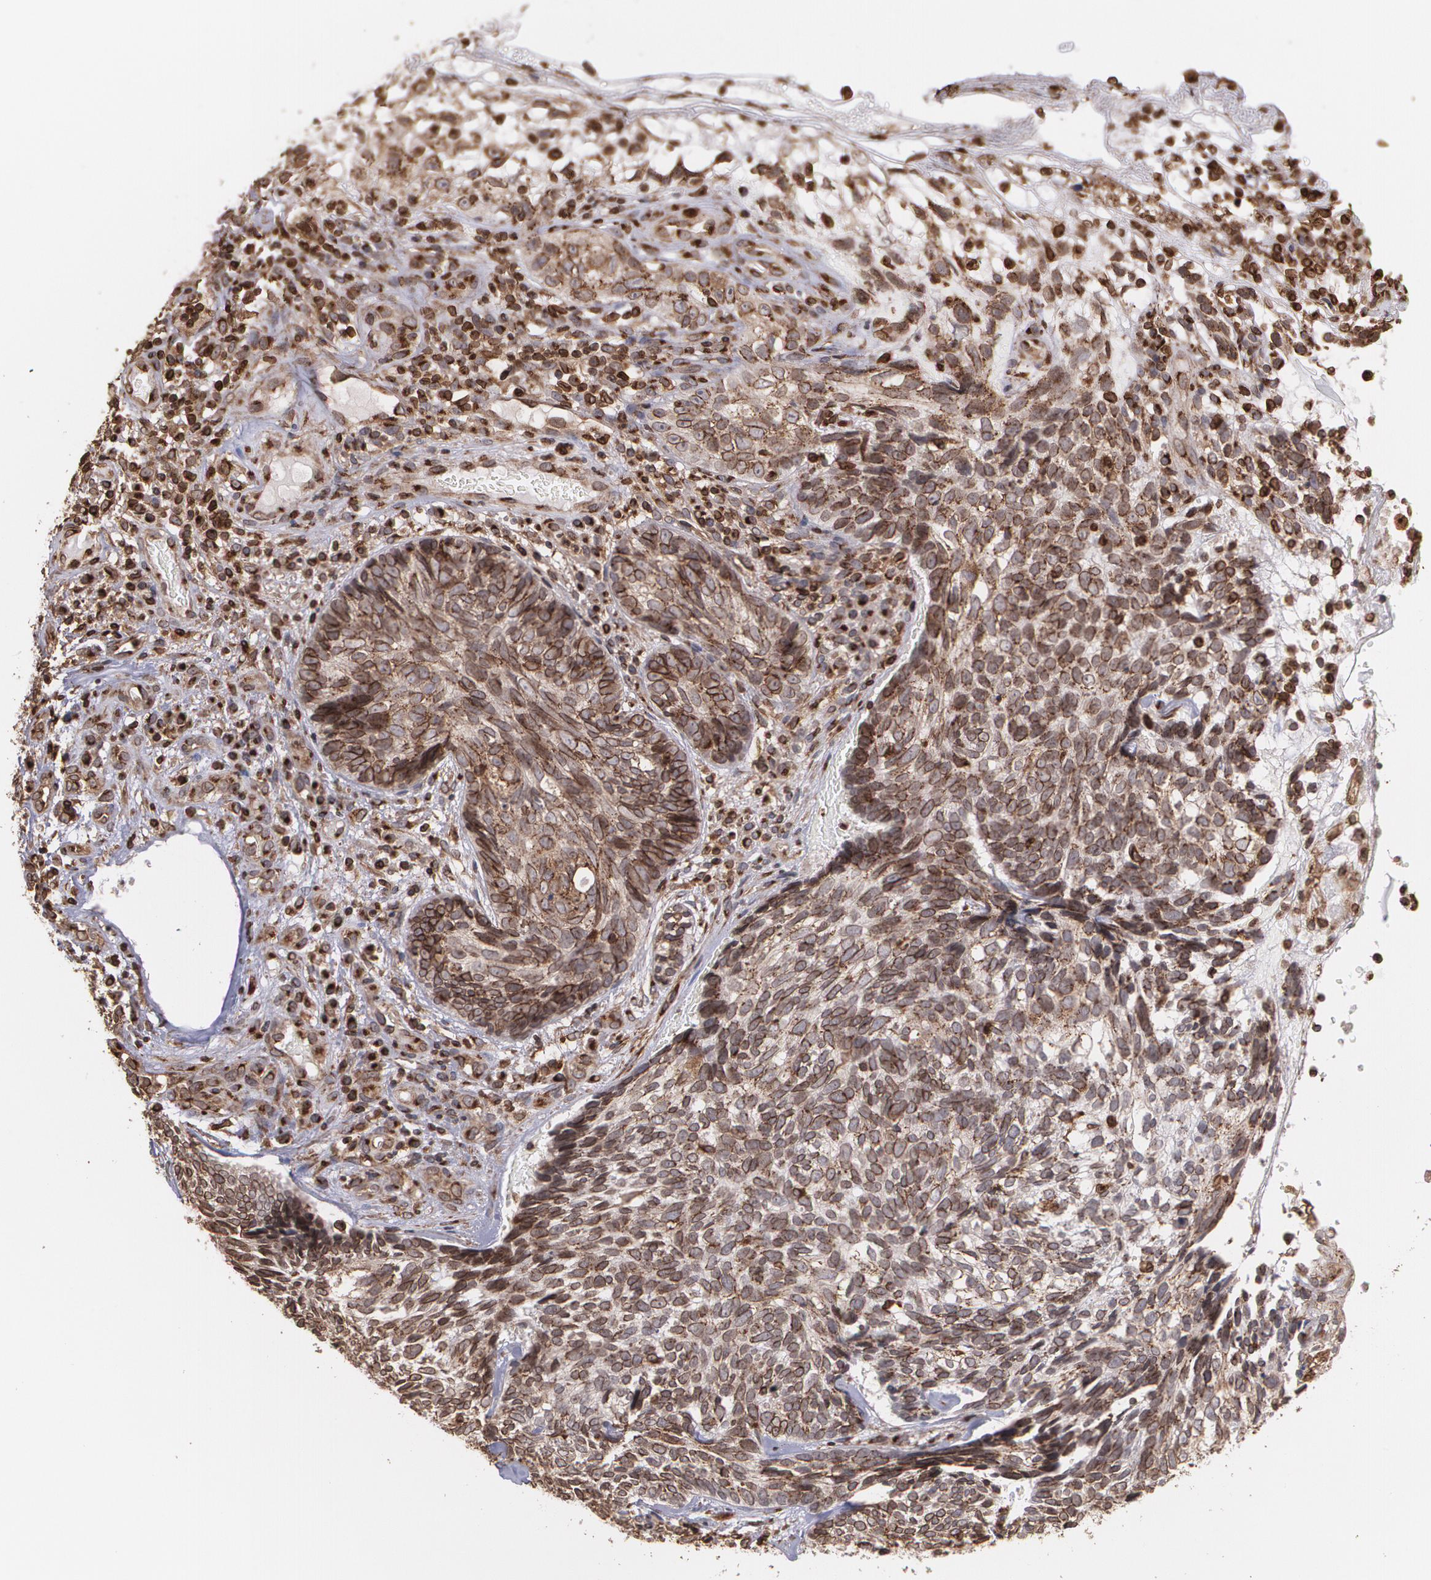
{"staining": {"intensity": "strong", "quantity": ">75%", "location": "cytoplasmic/membranous"}, "tissue": "skin cancer", "cell_type": "Tumor cells", "image_type": "cancer", "snomed": [{"axis": "morphology", "description": "Basal cell carcinoma"}, {"axis": "topography", "description": "Skin"}], "caption": "This histopathology image reveals IHC staining of human skin cancer, with high strong cytoplasmic/membranous expression in approximately >75% of tumor cells.", "gene": "TRIP11", "patient": {"sex": "male", "age": 72}}